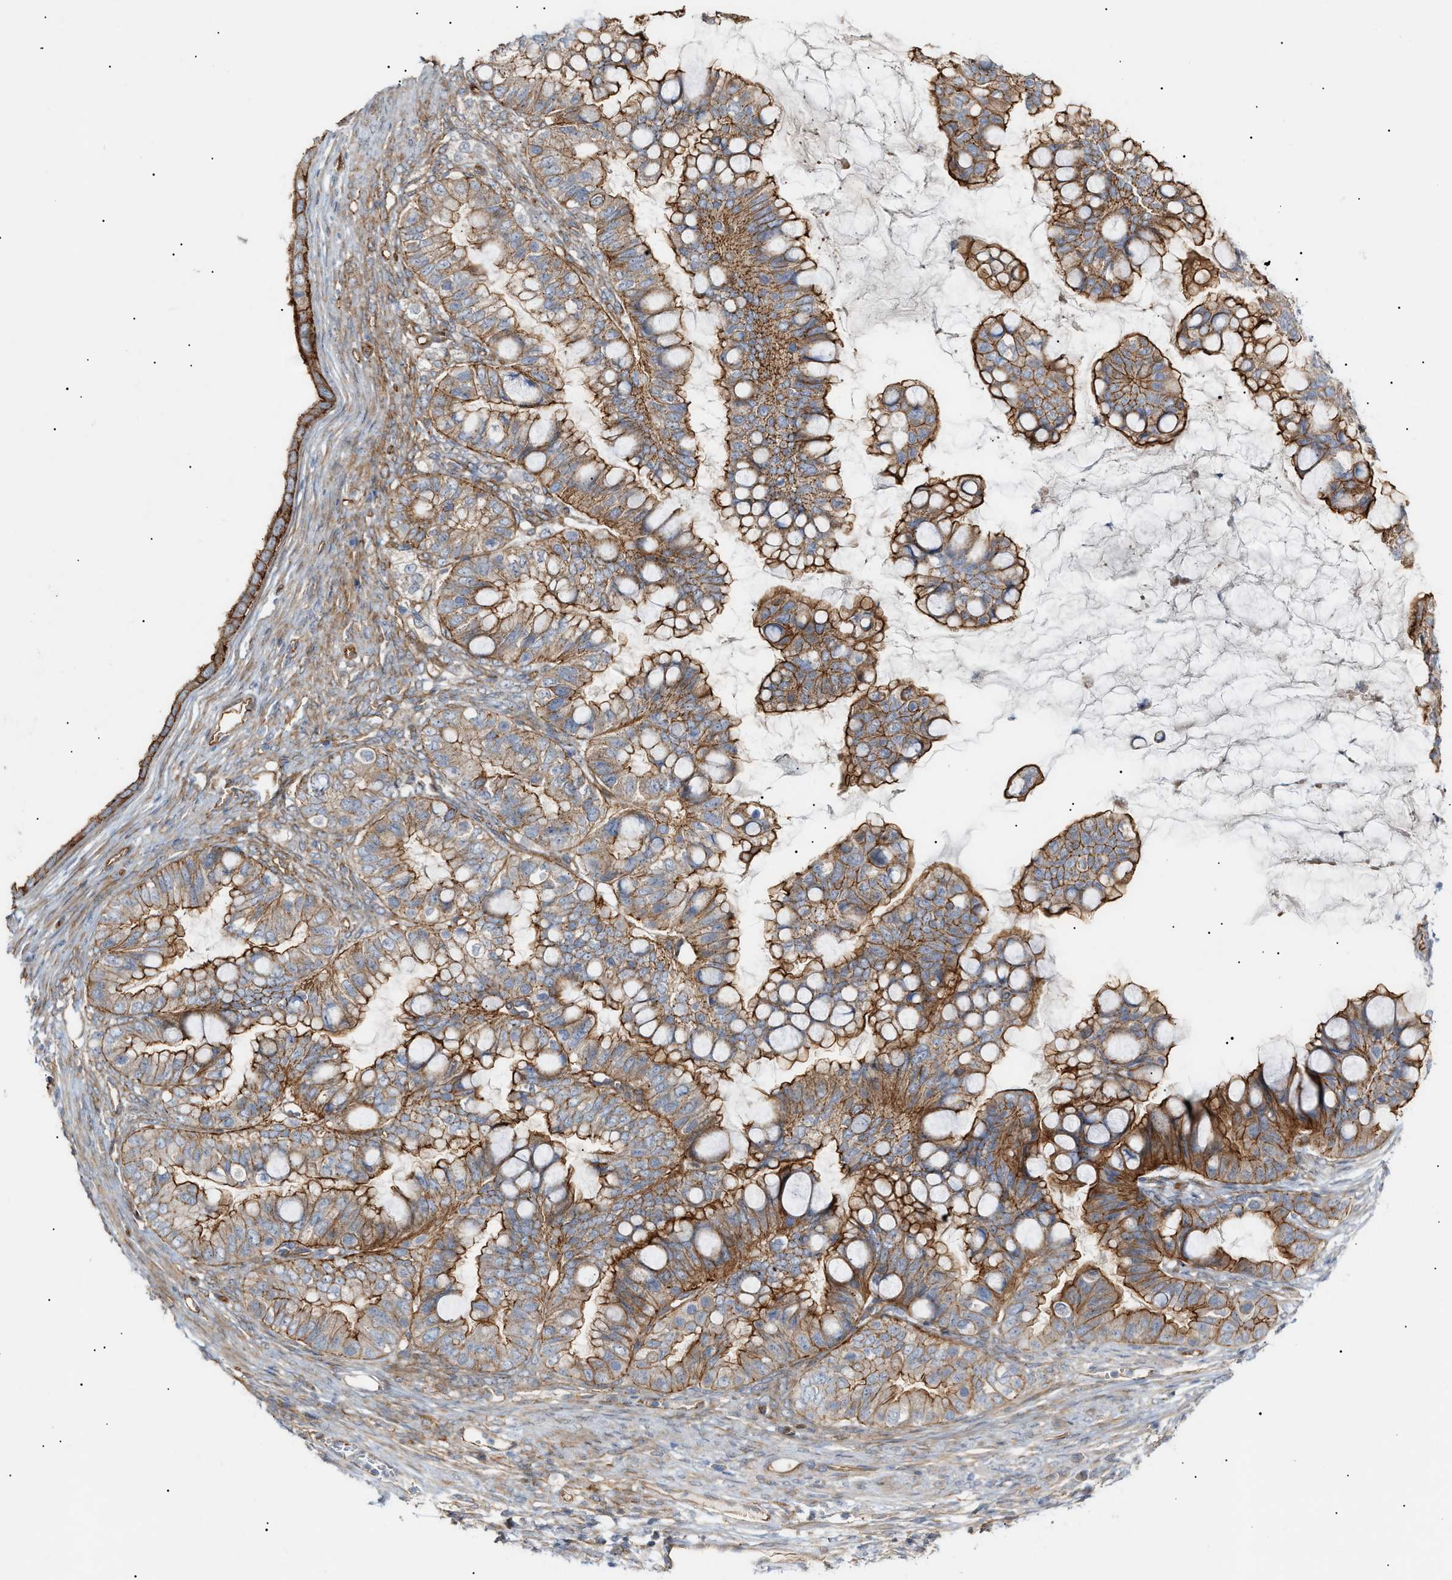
{"staining": {"intensity": "strong", "quantity": ">75%", "location": "cytoplasmic/membranous"}, "tissue": "ovarian cancer", "cell_type": "Tumor cells", "image_type": "cancer", "snomed": [{"axis": "morphology", "description": "Cystadenocarcinoma, mucinous, NOS"}, {"axis": "topography", "description": "Ovary"}], "caption": "Strong cytoplasmic/membranous positivity for a protein is present in about >75% of tumor cells of ovarian mucinous cystadenocarcinoma using immunohistochemistry.", "gene": "ZFHX2", "patient": {"sex": "female", "age": 80}}